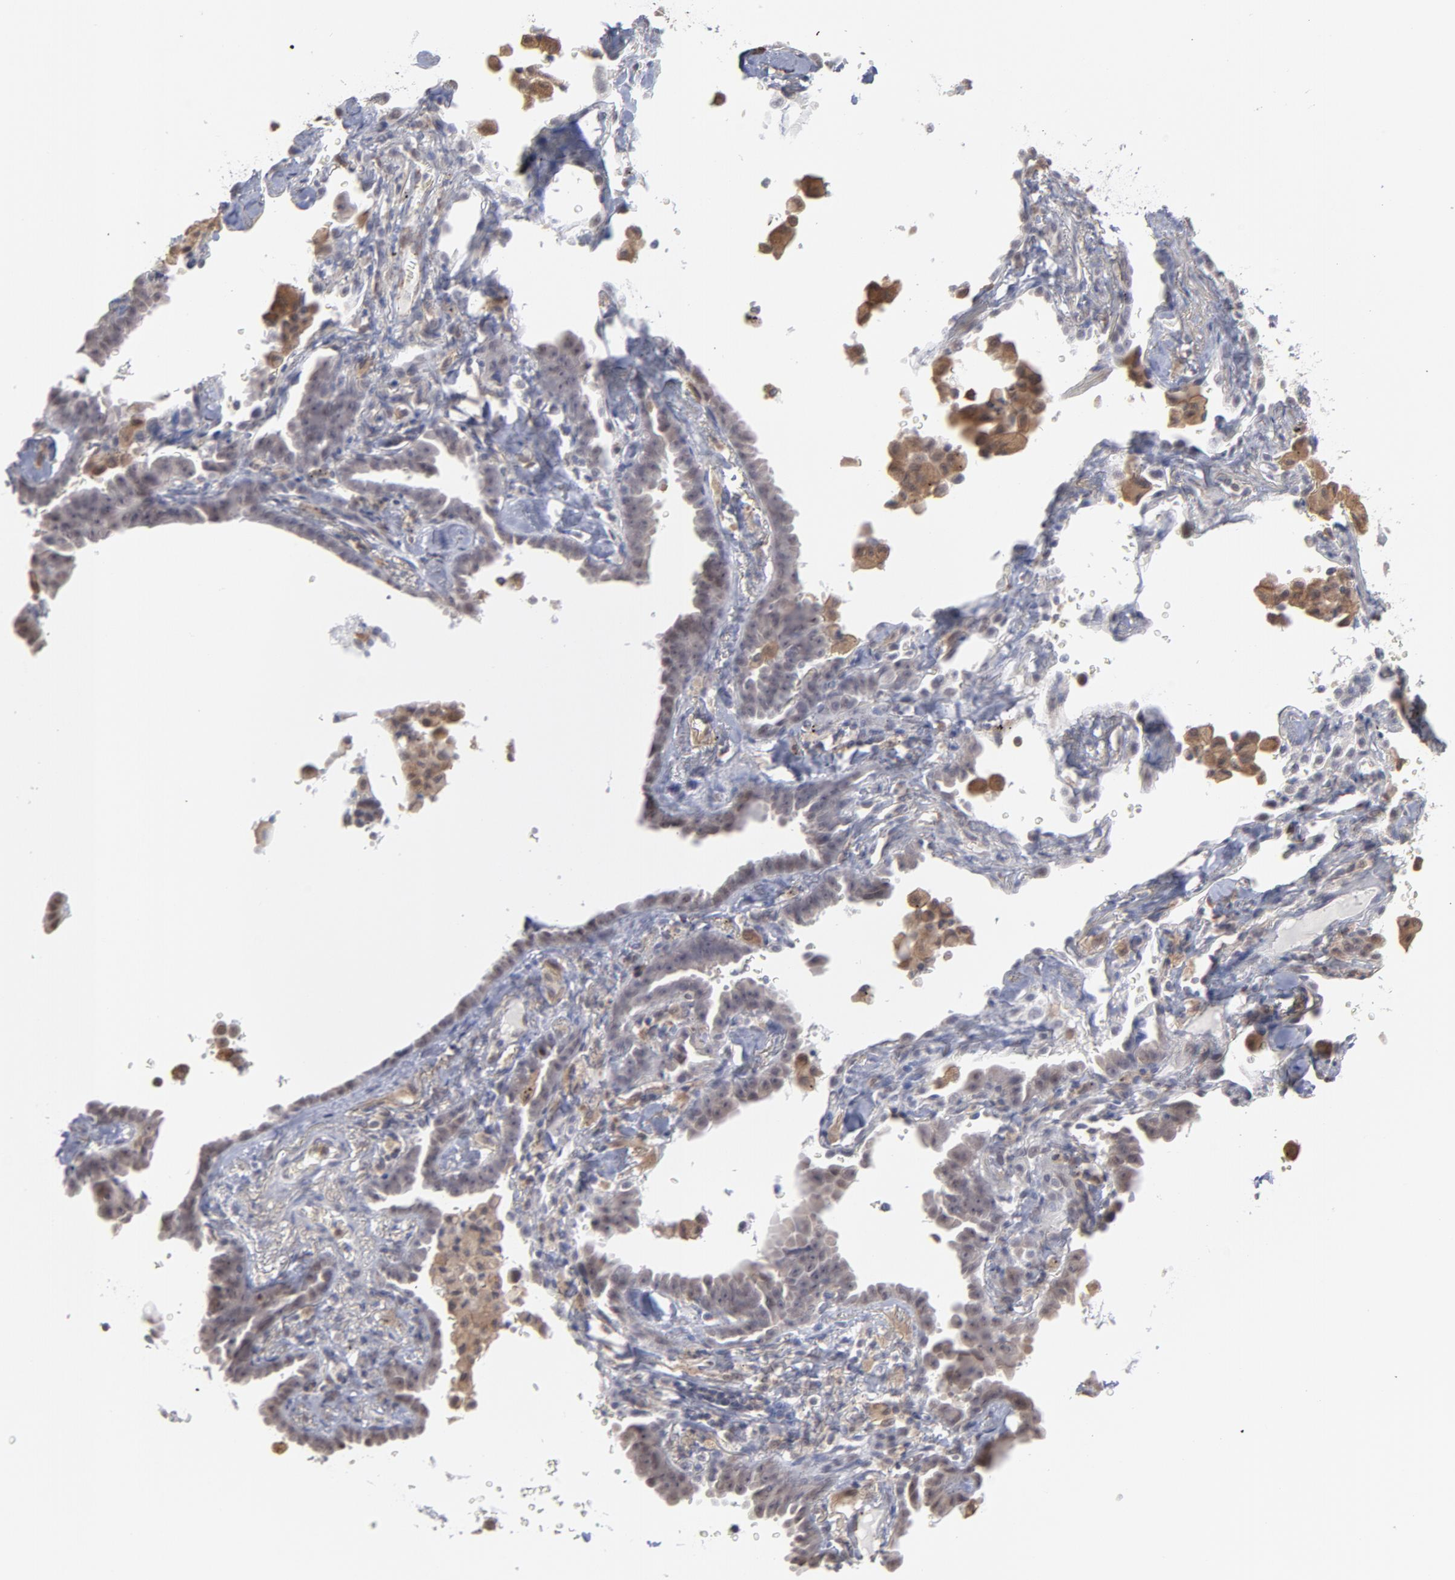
{"staining": {"intensity": "negative", "quantity": "none", "location": "none"}, "tissue": "lung cancer", "cell_type": "Tumor cells", "image_type": "cancer", "snomed": [{"axis": "morphology", "description": "Adenocarcinoma, NOS"}, {"axis": "topography", "description": "Lung"}], "caption": "IHC image of lung adenocarcinoma stained for a protein (brown), which demonstrates no staining in tumor cells. (DAB IHC with hematoxylin counter stain).", "gene": "OAS1", "patient": {"sex": "female", "age": 64}}